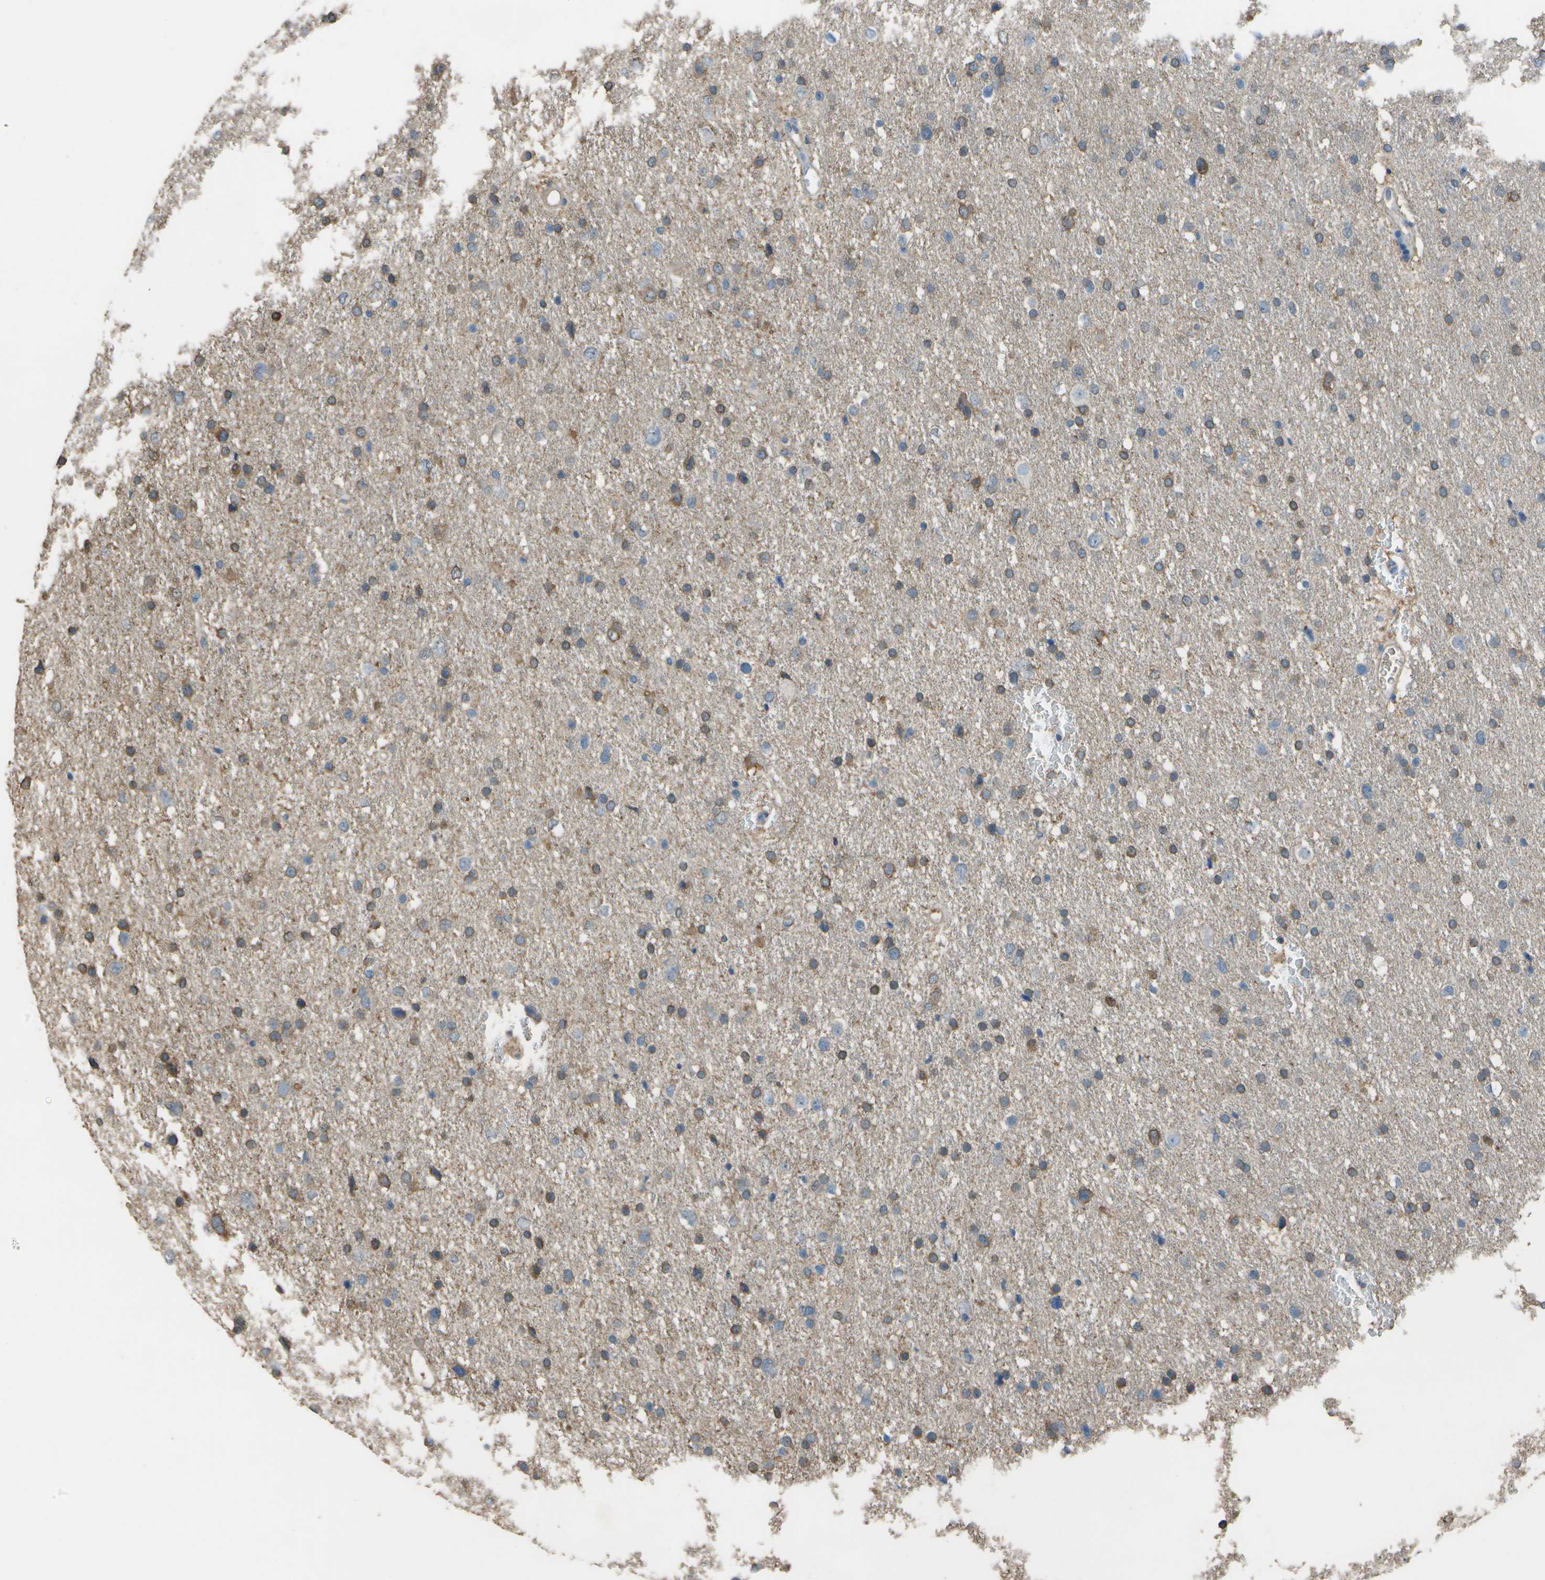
{"staining": {"intensity": "moderate", "quantity": "25%-75%", "location": "cytoplasmic/membranous"}, "tissue": "glioma", "cell_type": "Tumor cells", "image_type": "cancer", "snomed": [{"axis": "morphology", "description": "Glioma, malignant, Low grade"}, {"axis": "topography", "description": "Brain"}], "caption": "Moderate cytoplasmic/membranous staining for a protein is identified in approximately 25%-75% of tumor cells of glioma using immunohistochemistry (IHC).", "gene": "CYP4F11", "patient": {"sex": "female", "age": 37}}